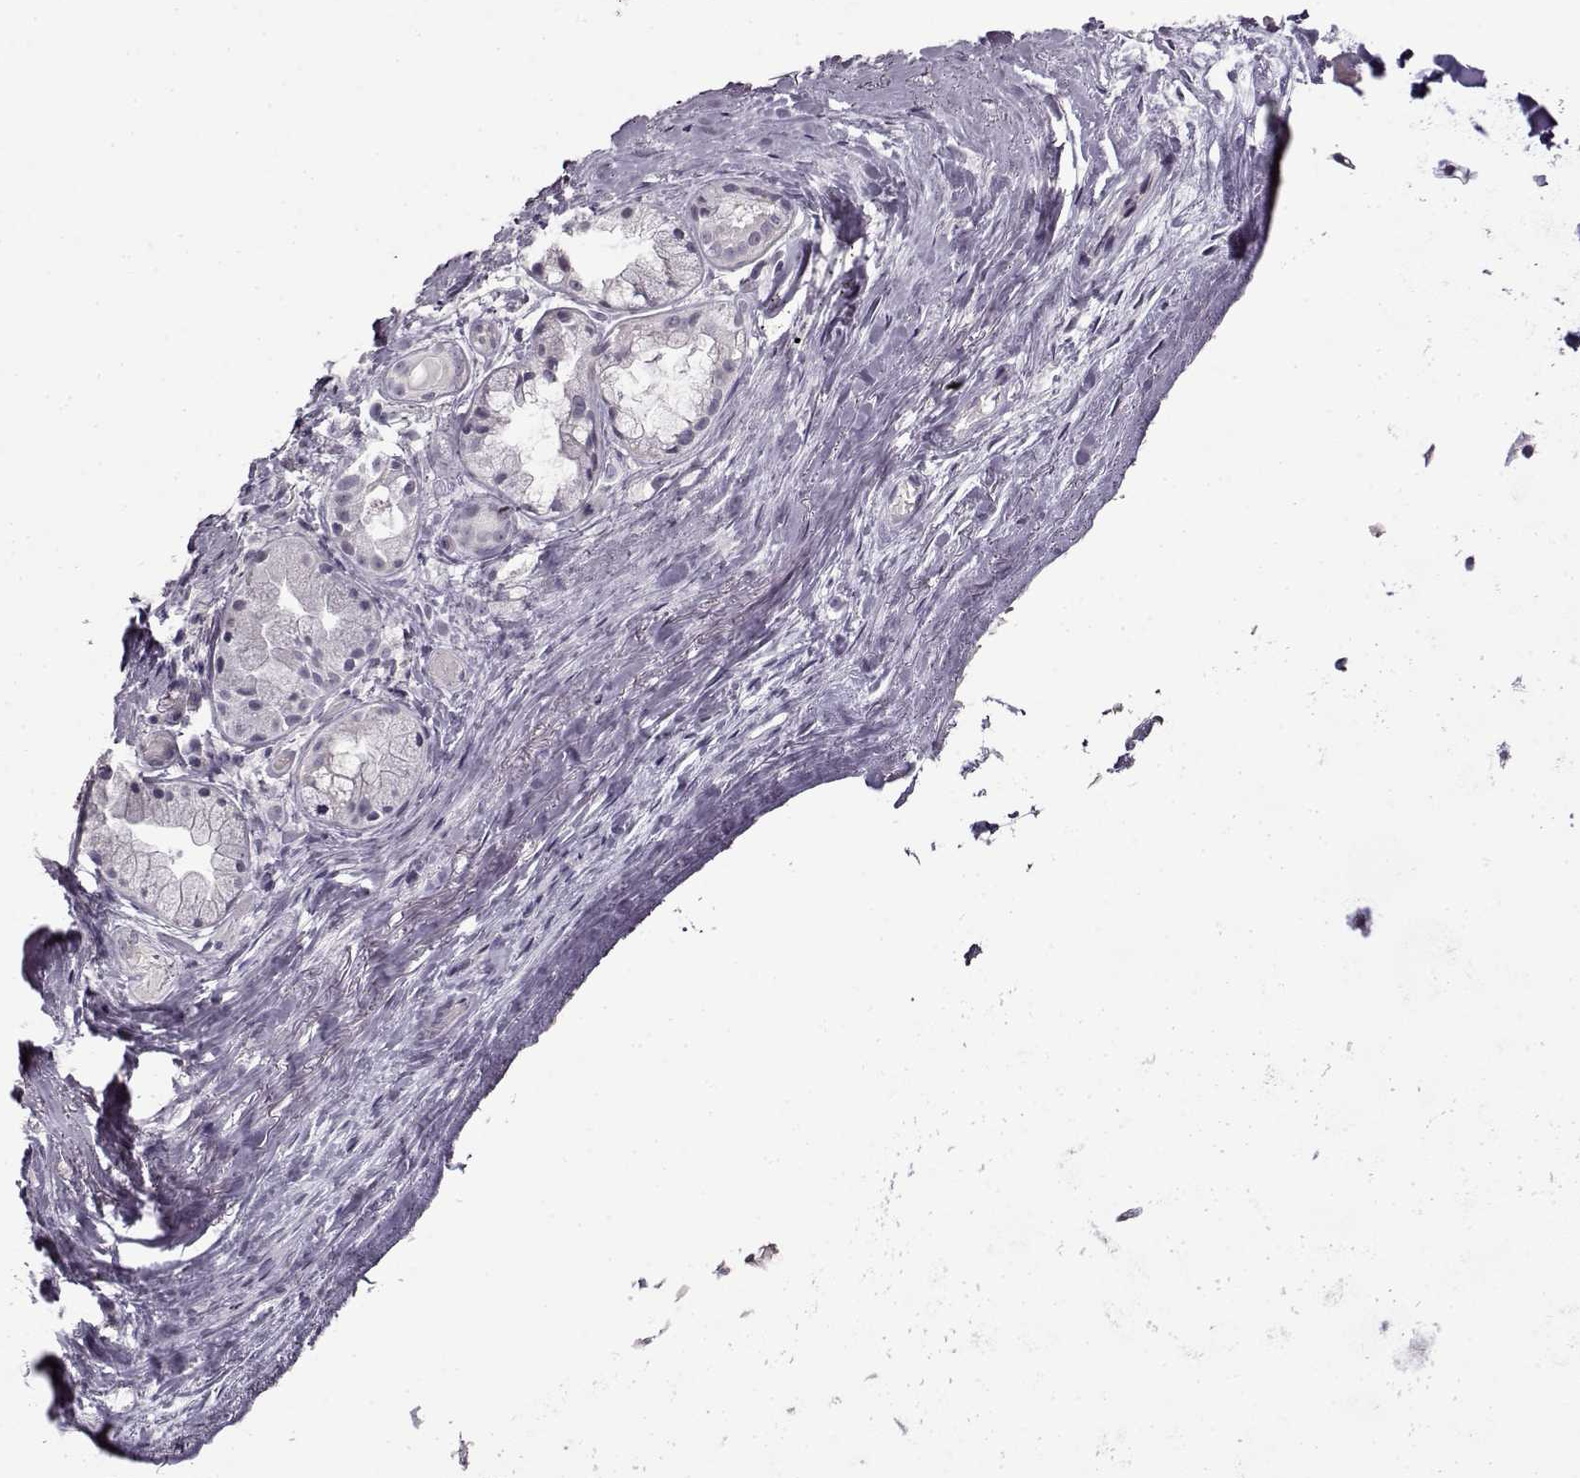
{"staining": {"intensity": "negative", "quantity": "none", "location": "none"}, "tissue": "soft tissue", "cell_type": "Fibroblasts", "image_type": "normal", "snomed": [{"axis": "morphology", "description": "Normal tissue, NOS"}, {"axis": "topography", "description": "Cartilage tissue"}], "caption": "Immunohistochemical staining of benign human soft tissue displays no significant staining in fibroblasts.", "gene": "FSHB", "patient": {"sex": "male", "age": 62}}